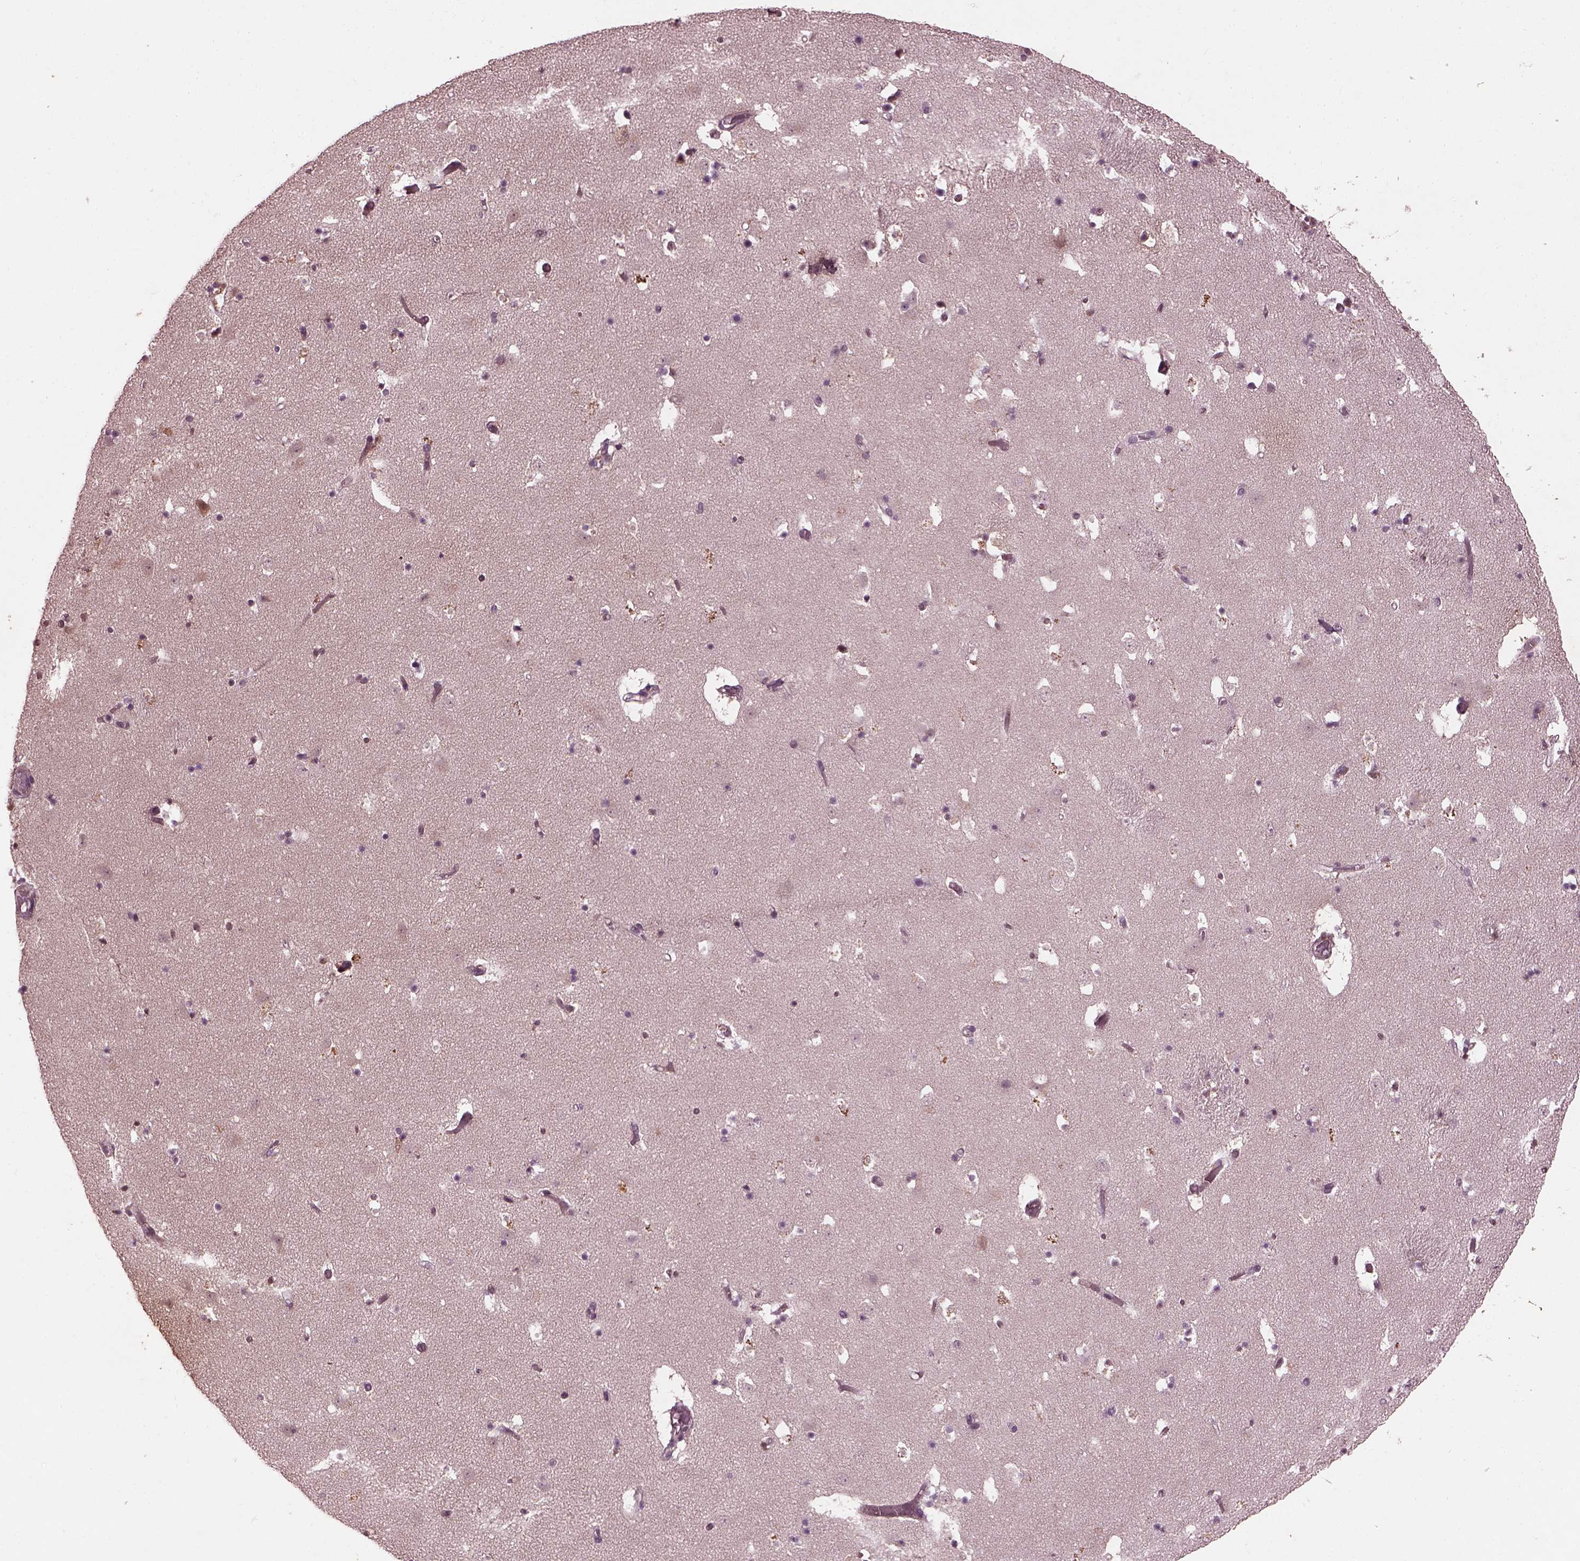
{"staining": {"intensity": "negative", "quantity": "none", "location": "none"}, "tissue": "caudate", "cell_type": "Glial cells", "image_type": "normal", "snomed": [{"axis": "morphology", "description": "Normal tissue, NOS"}, {"axis": "topography", "description": "Lateral ventricle wall"}], "caption": "The immunohistochemistry (IHC) histopathology image has no significant staining in glial cells of caudate.", "gene": "EFEMP1", "patient": {"sex": "female", "age": 42}}